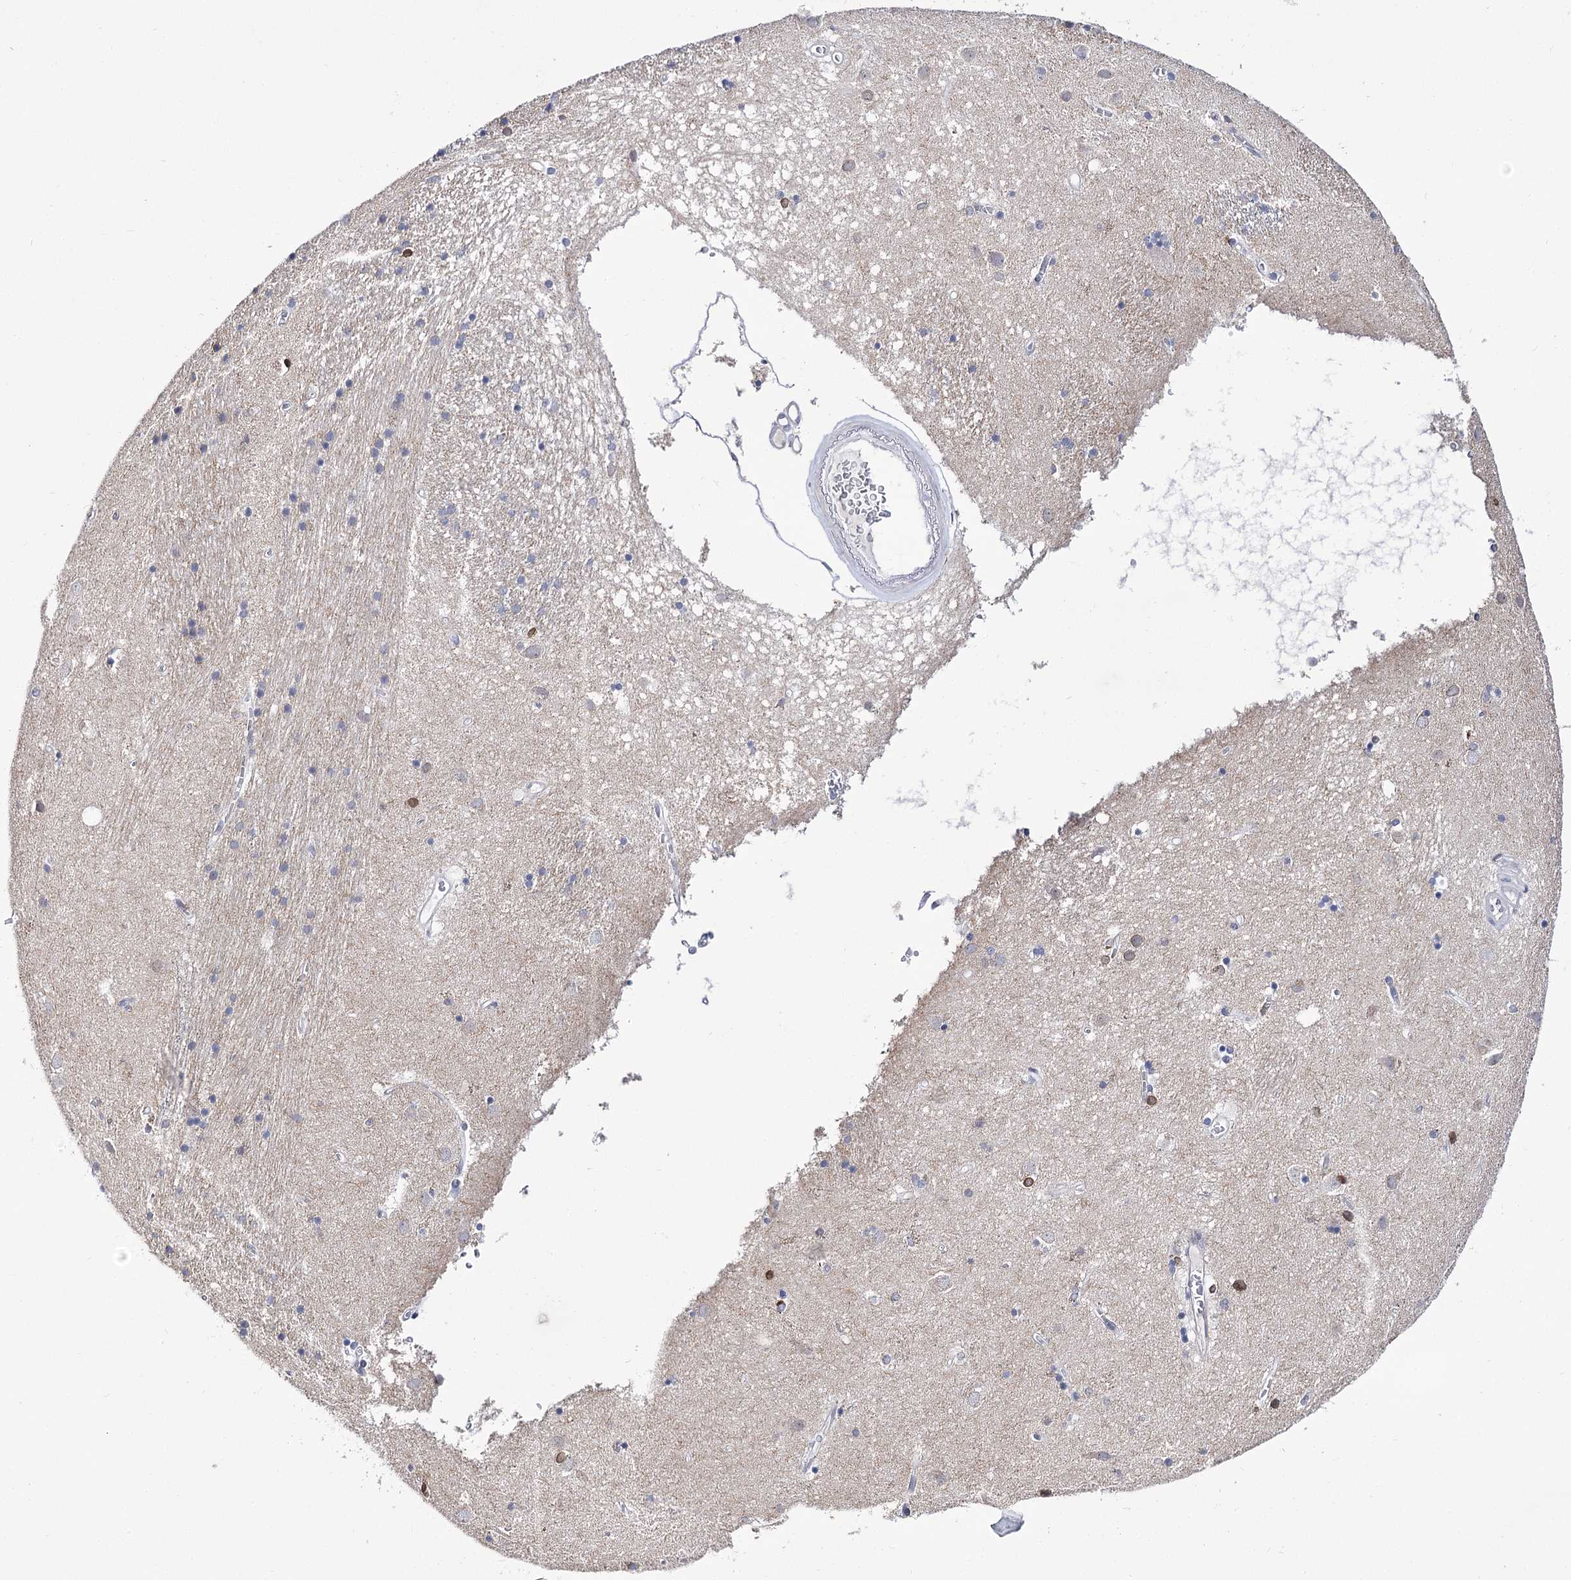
{"staining": {"intensity": "moderate", "quantity": "<25%", "location": "cytoplasmic/membranous,nuclear"}, "tissue": "caudate", "cell_type": "Glial cells", "image_type": "normal", "snomed": [{"axis": "morphology", "description": "Normal tissue, NOS"}, {"axis": "topography", "description": "Lateral ventricle wall"}], "caption": "DAB immunohistochemical staining of benign human caudate exhibits moderate cytoplasmic/membranous,nuclear protein positivity in approximately <25% of glial cells. Using DAB (brown) and hematoxylin (blue) stains, captured at high magnification using brightfield microscopy.", "gene": "TMEM201", "patient": {"sex": "male", "age": 70}}